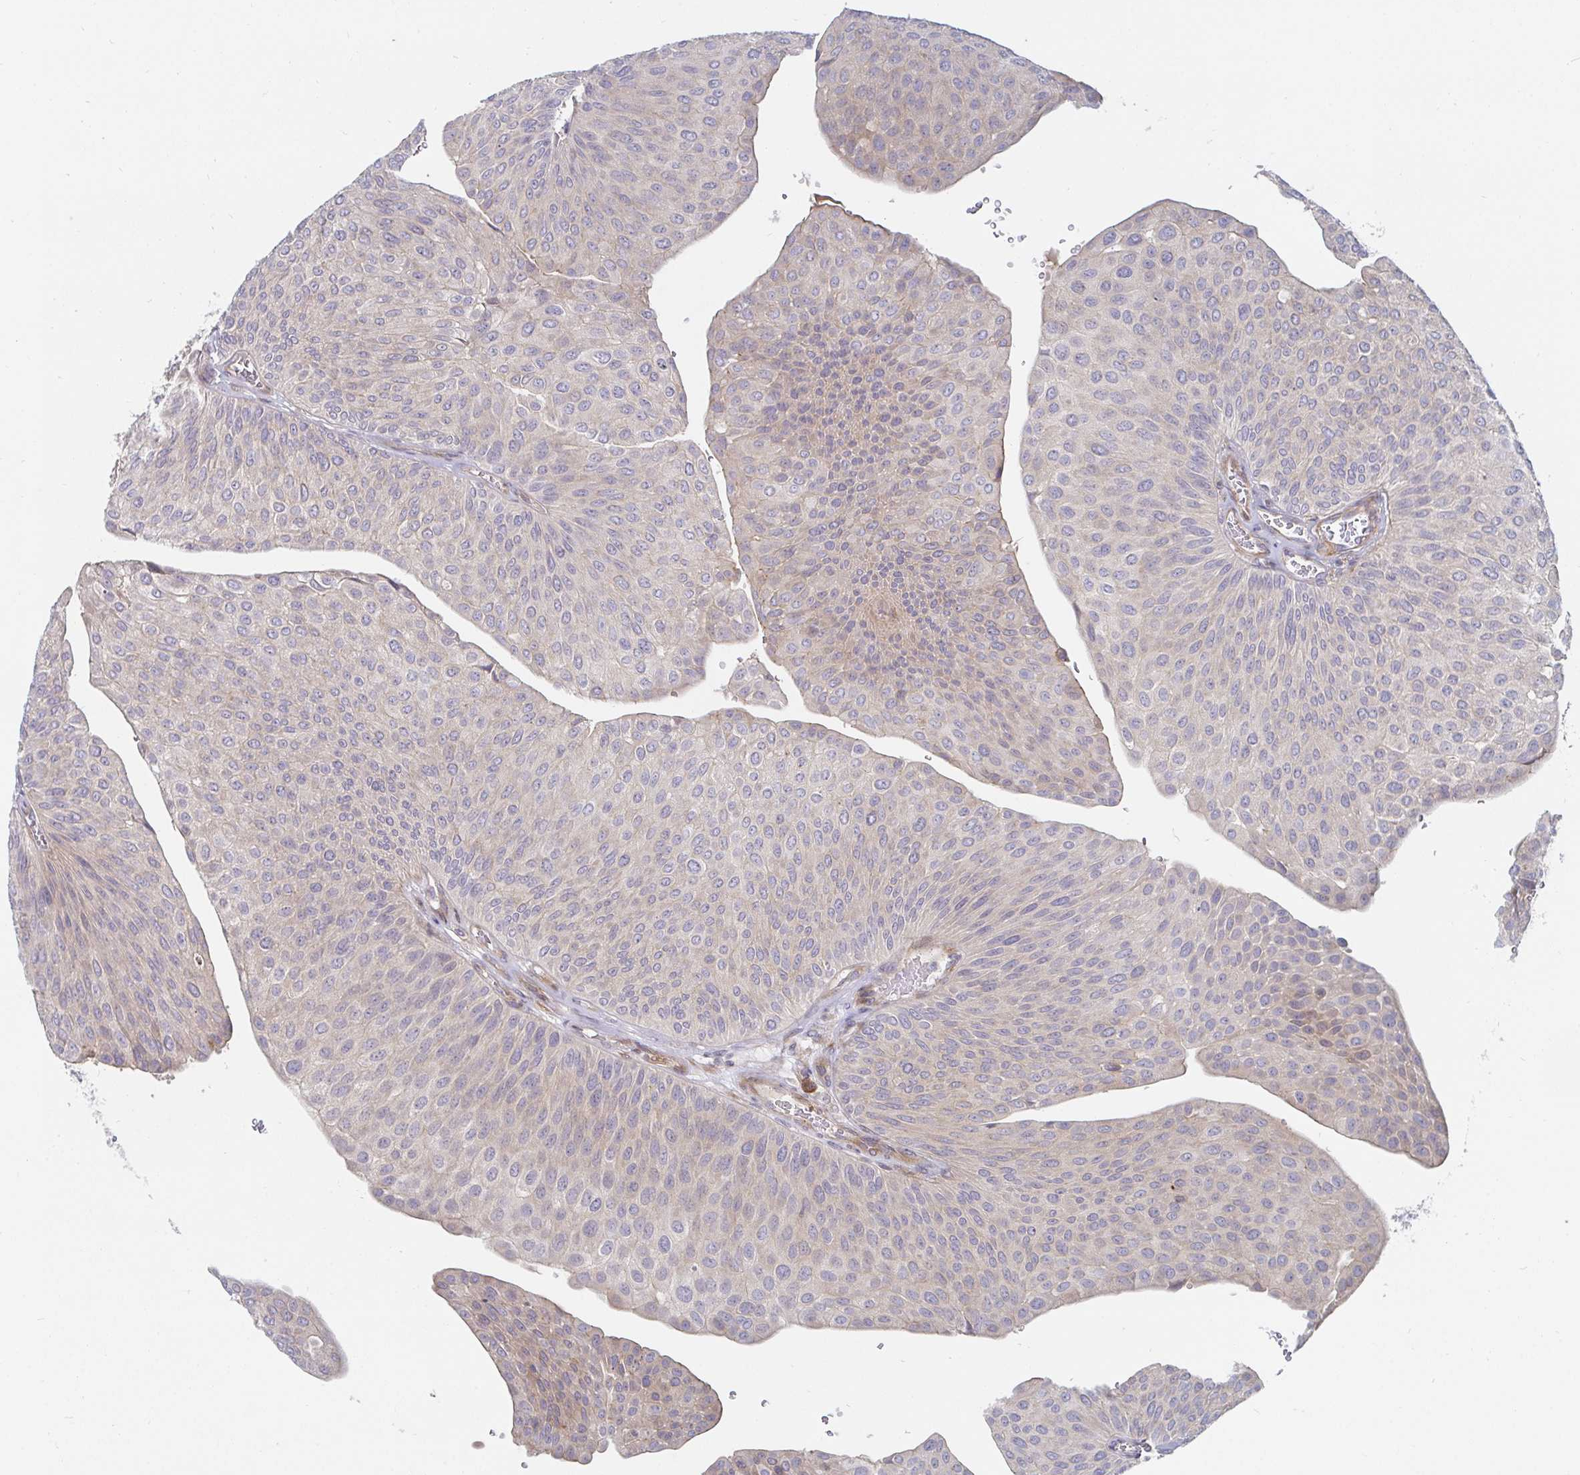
{"staining": {"intensity": "weak", "quantity": "<25%", "location": "cytoplasmic/membranous"}, "tissue": "urothelial cancer", "cell_type": "Tumor cells", "image_type": "cancer", "snomed": [{"axis": "morphology", "description": "Urothelial carcinoma, NOS"}, {"axis": "topography", "description": "Urinary bladder"}], "caption": "This is a image of immunohistochemistry staining of transitional cell carcinoma, which shows no positivity in tumor cells.", "gene": "SSH2", "patient": {"sex": "male", "age": 67}}